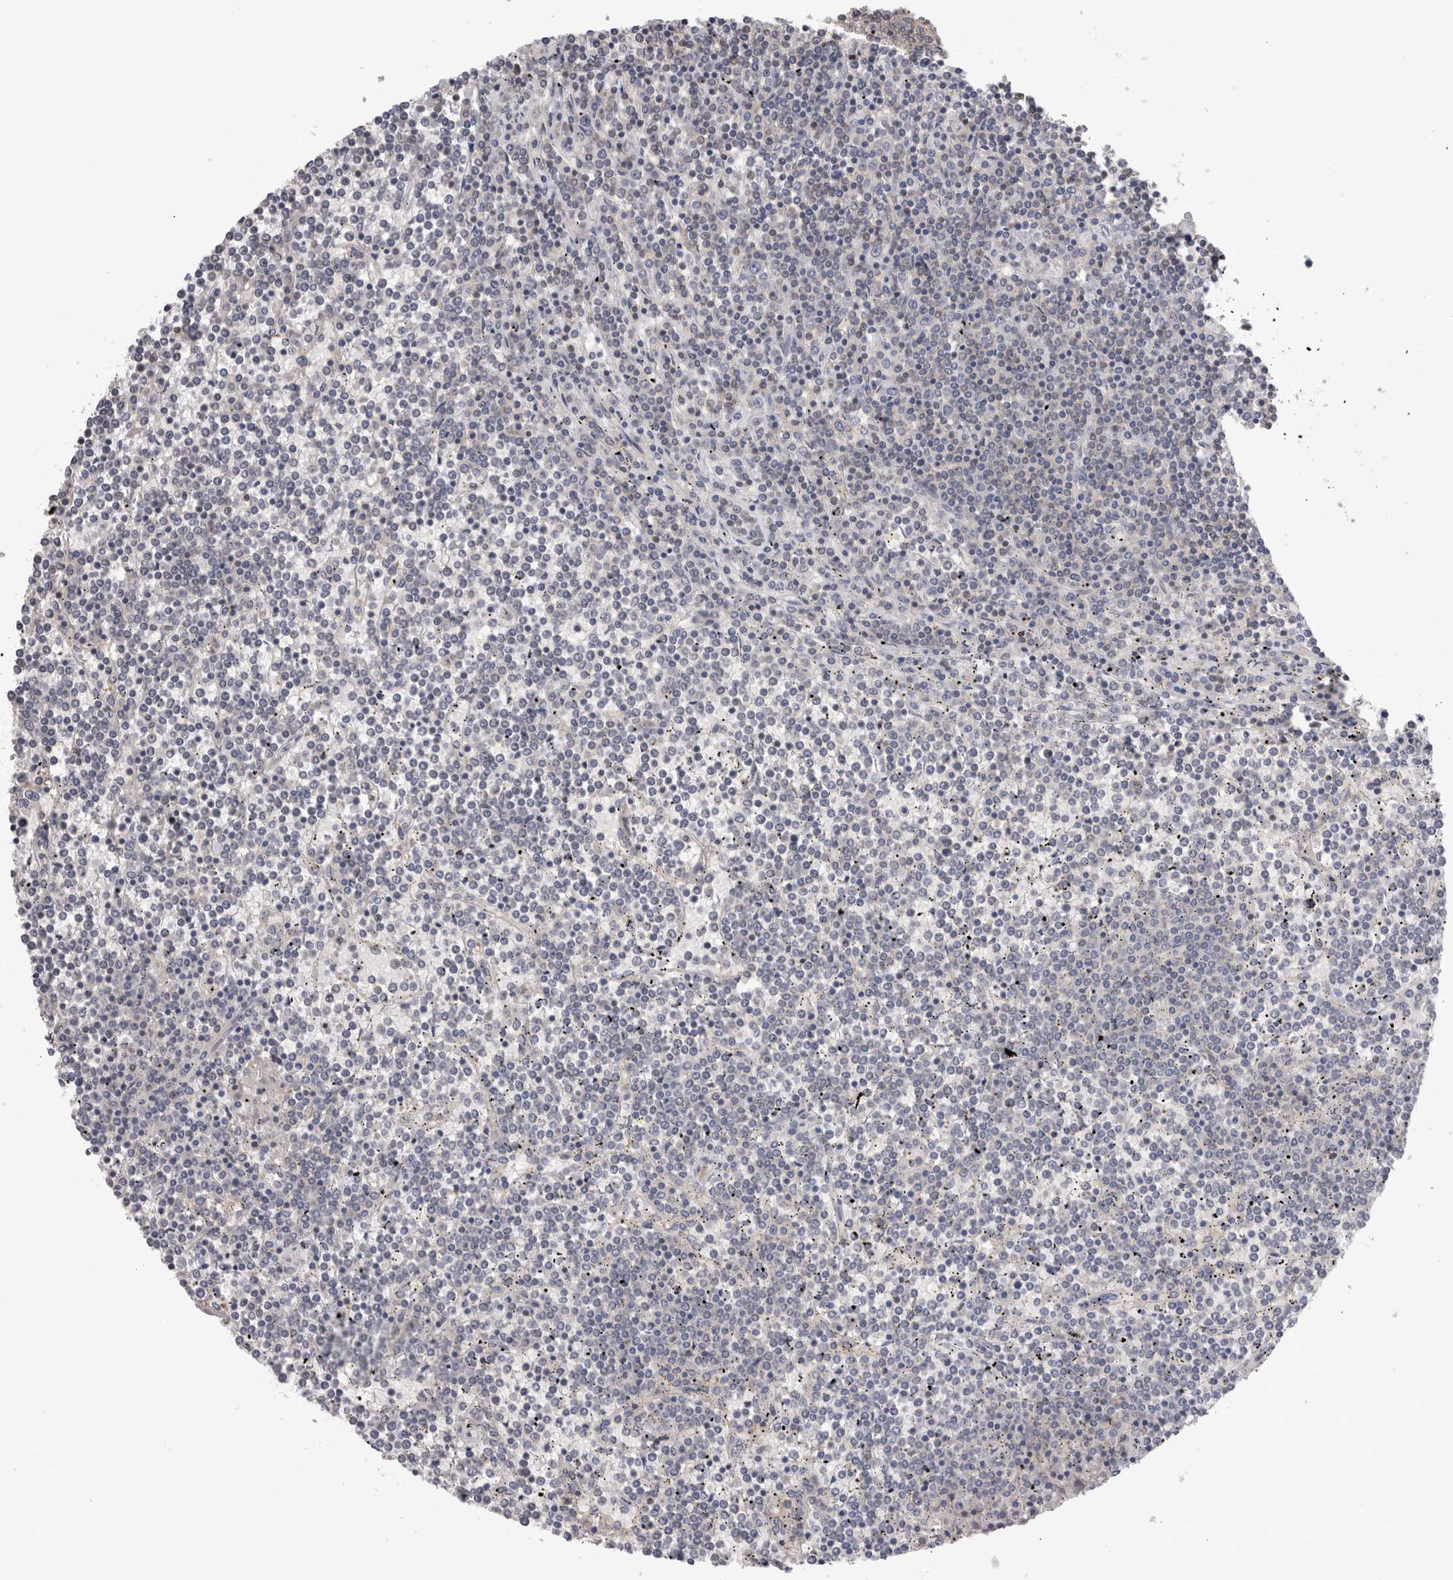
{"staining": {"intensity": "negative", "quantity": "none", "location": "none"}, "tissue": "lymphoma", "cell_type": "Tumor cells", "image_type": "cancer", "snomed": [{"axis": "morphology", "description": "Malignant lymphoma, non-Hodgkin's type, Low grade"}, {"axis": "topography", "description": "Spleen"}], "caption": "This is an IHC image of human lymphoma. There is no staining in tumor cells.", "gene": "OTOR", "patient": {"sex": "female", "age": 19}}